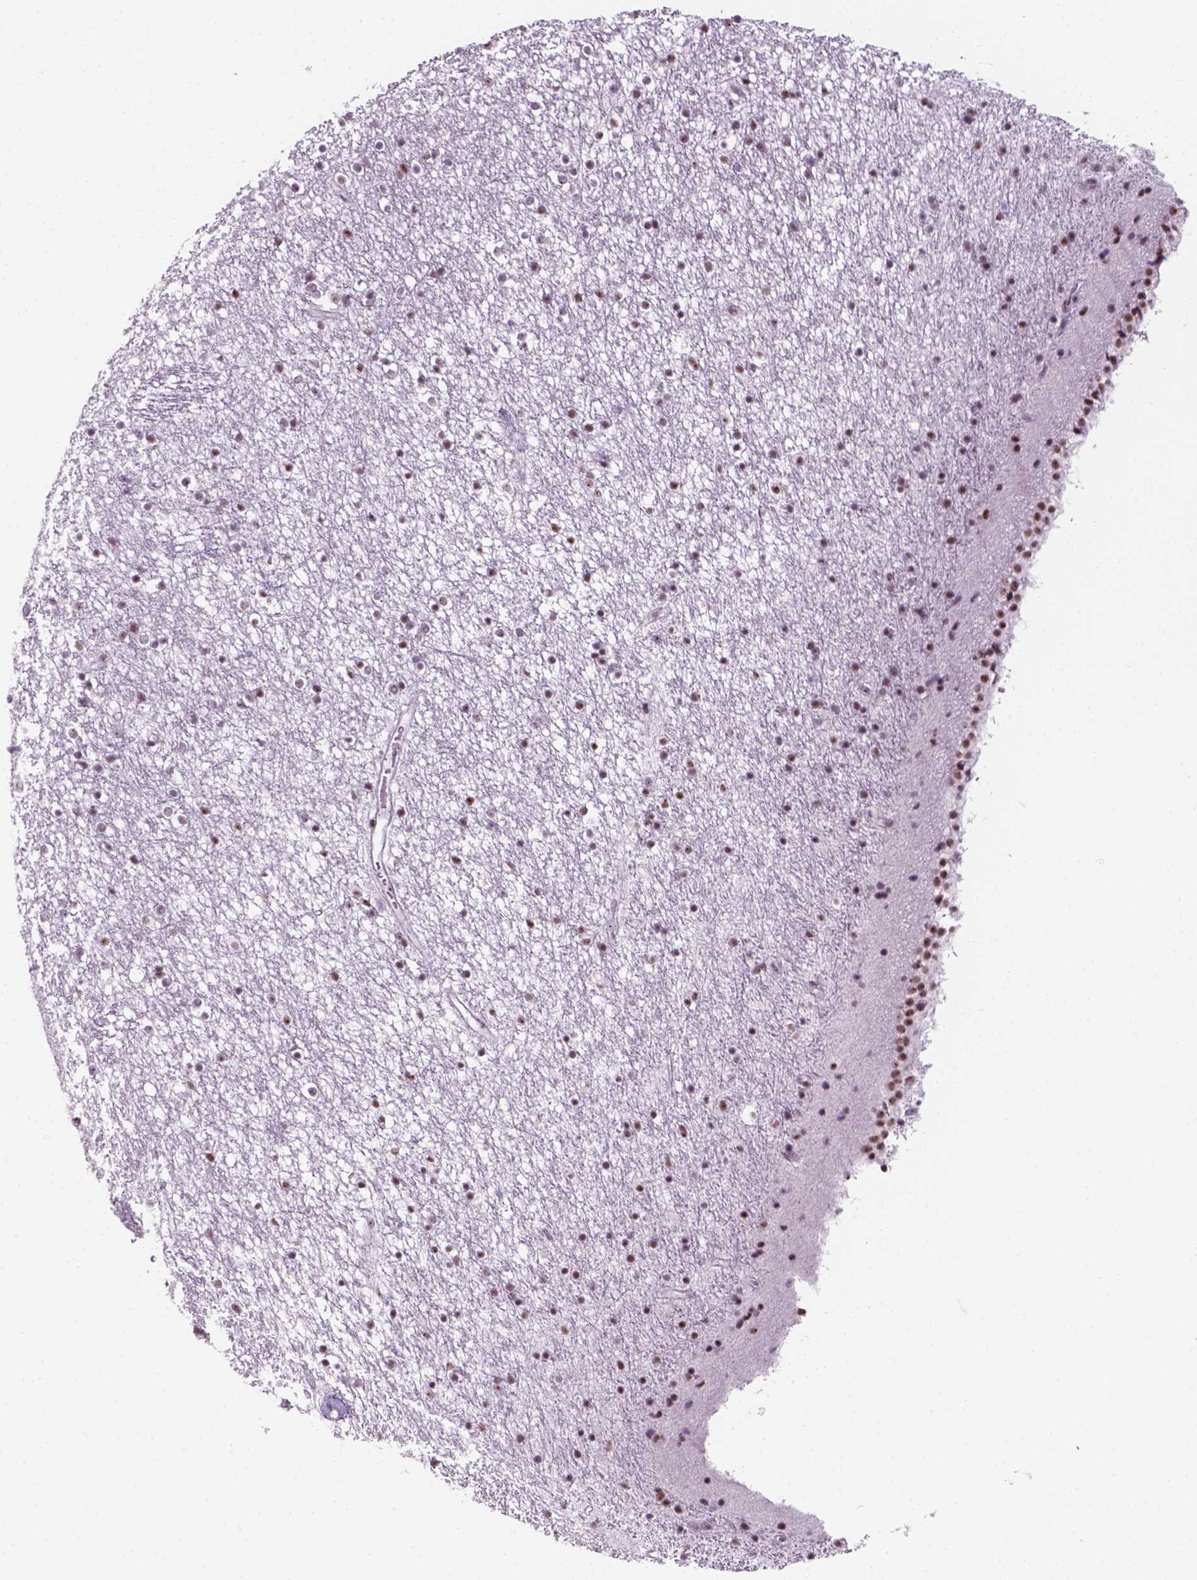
{"staining": {"intensity": "moderate", "quantity": "25%-75%", "location": "nuclear"}, "tissue": "caudate", "cell_type": "Glial cells", "image_type": "normal", "snomed": [{"axis": "morphology", "description": "Normal tissue, NOS"}, {"axis": "topography", "description": "Lateral ventricle wall"}], "caption": "Immunohistochemistry image of benign caudate: human caudate stained using immunohistochemistry shows medium levels of moderate protein expression localized specifically in the nuclear of glial cells, appearing as a nuclear brown color.", "gene": "ZNF865", "patient": {"sex": "female", "age": 71}}